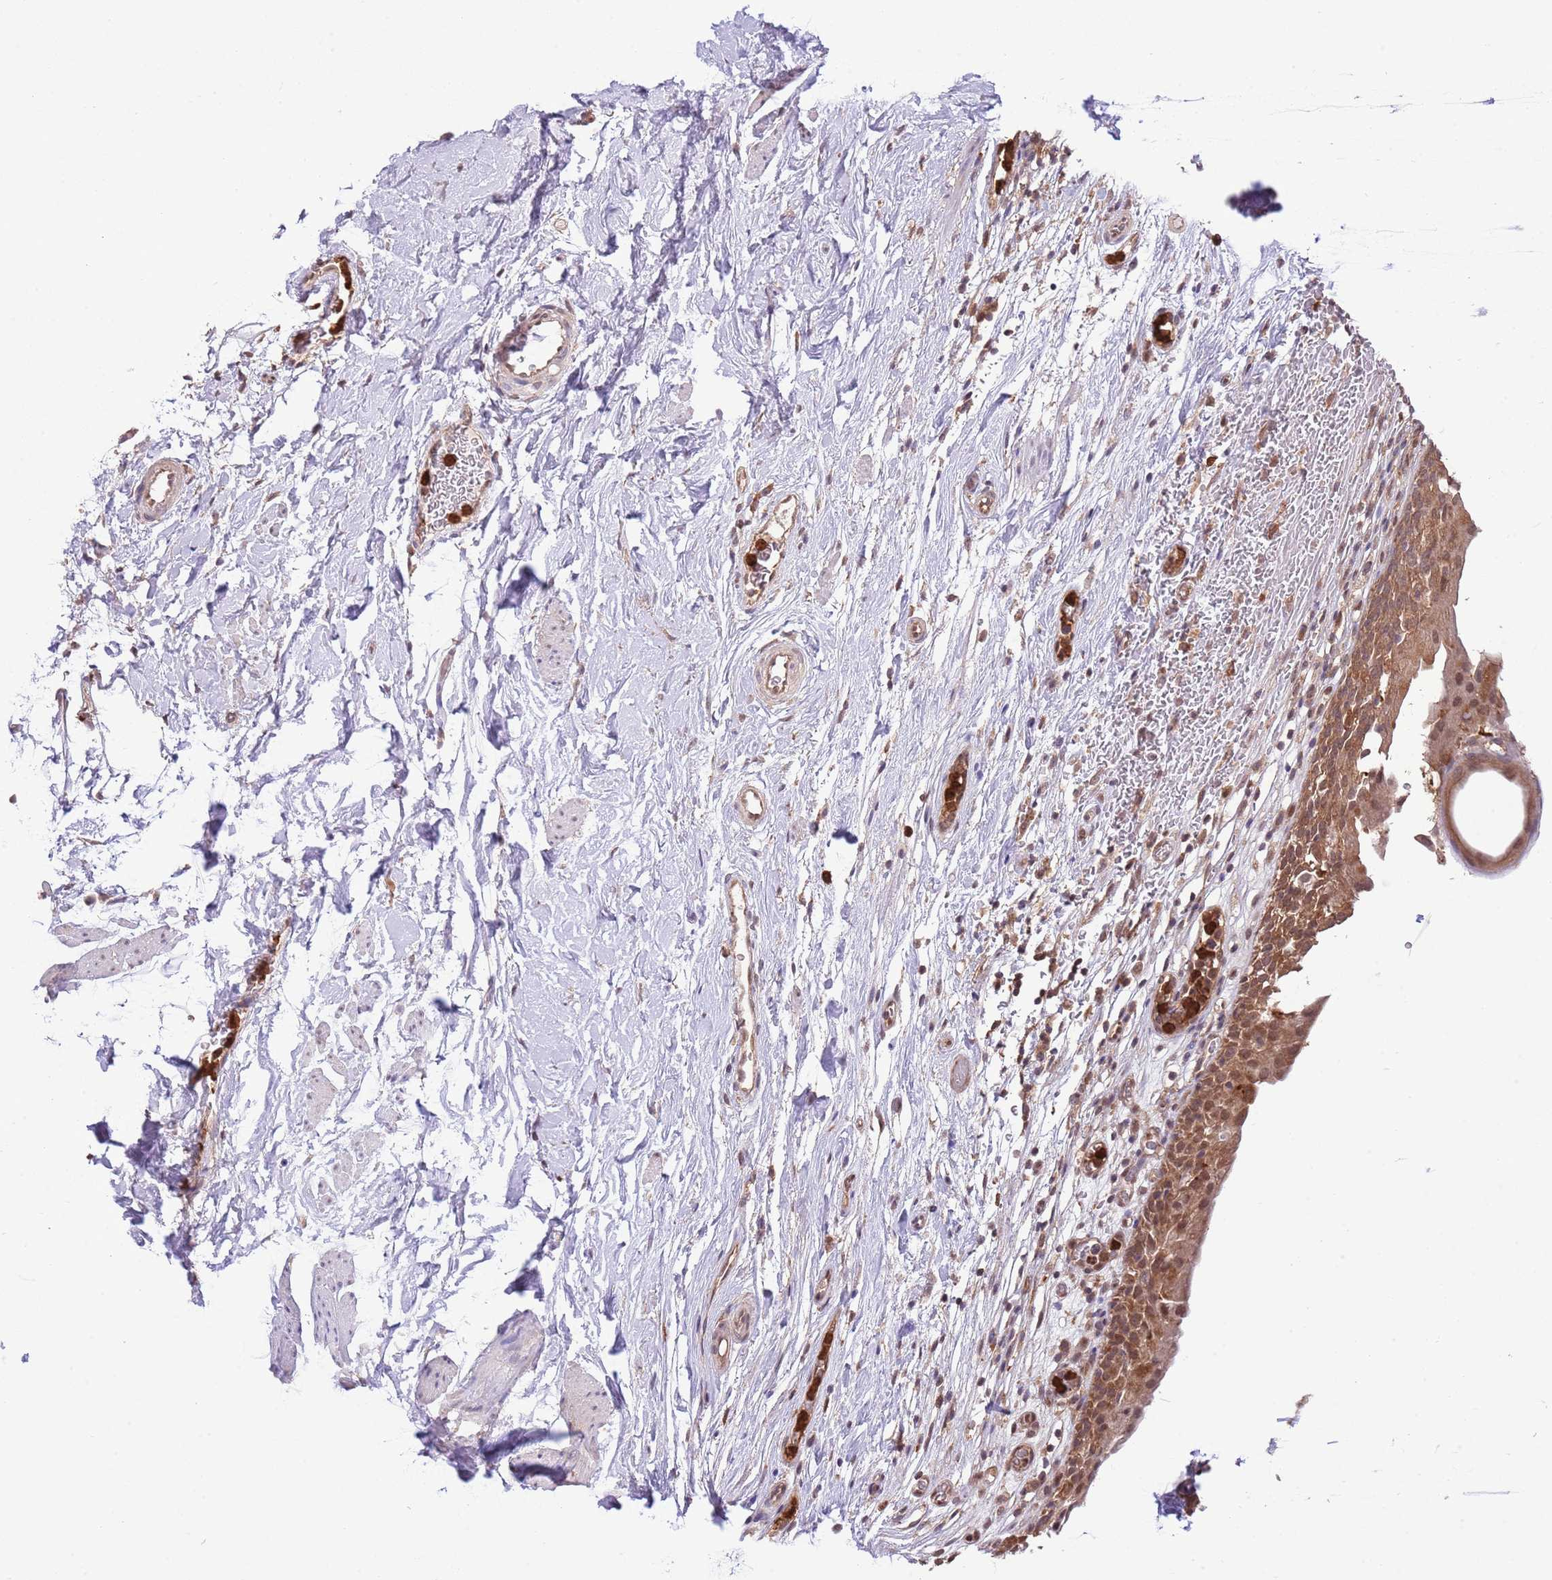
{"staining": {"intensity": "moderate", "quantity": ">75%", "location": "cytoplasmic/membranous,nuclear"}, "tissue": "urinary bladder", "cell_type": "Urothelial cells", "image_type": "normal", "snomed": [{"axis": "morphology", "description": "Normal tissue, NOS"}, {"axis": "morphology", "description": "Inflammation, NOS"}, {"axis": "topography", "description": "Urinary bladder"}], "caption": "Immunohistochemical staining of unremarkable human urinary bladder exhibits moderate cytoplasmic/membranous,nuclear protein positivity in about >75% of urothelial cells. (DAB (3,3'-diaminobenzidine) = brown stain, brightfield microscopy at high magnification).", "gene": "AMIGO1", "patient": {"sex": "male", "age": 63}}